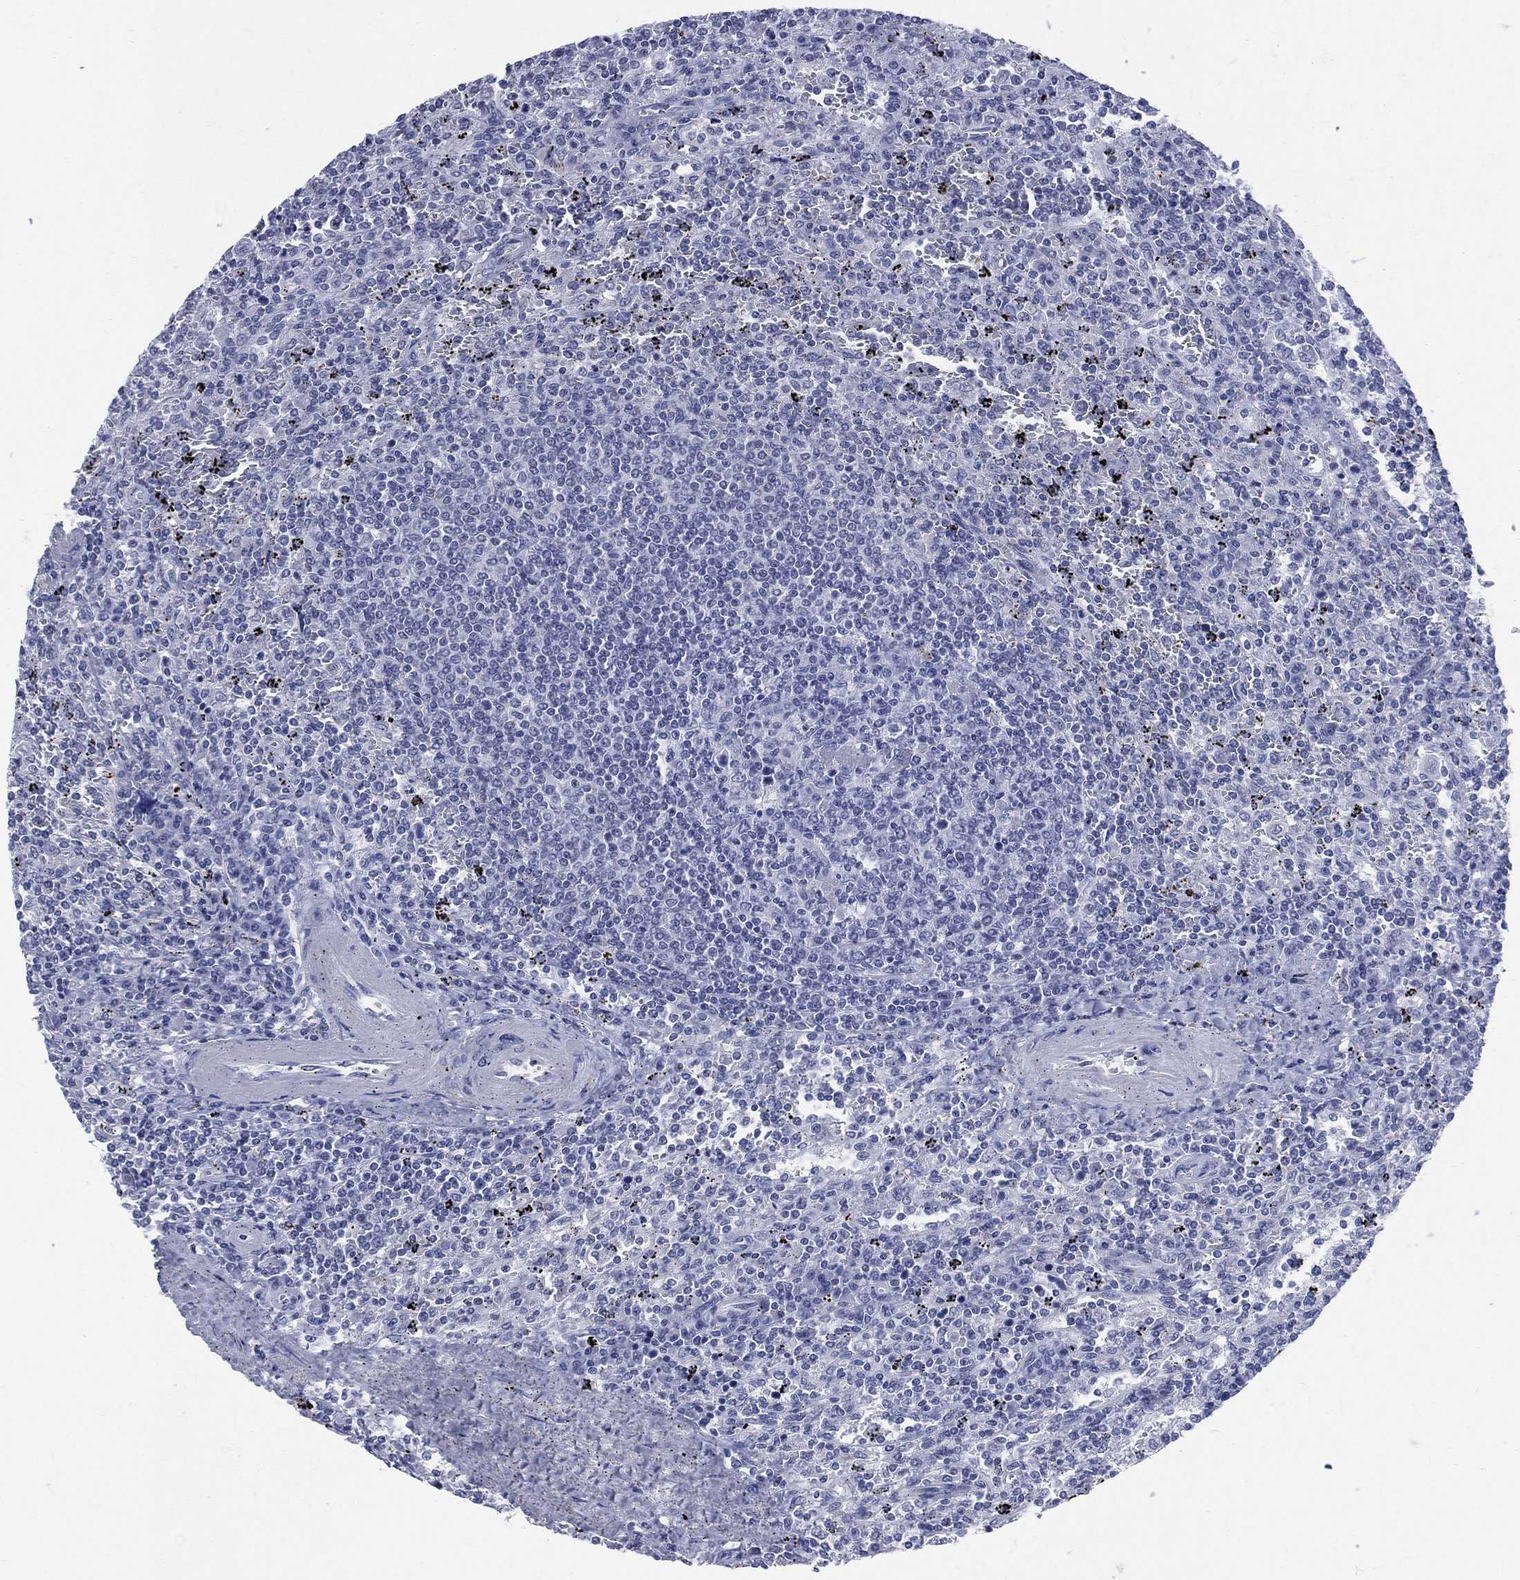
{"staining": {"intensity": "negative", "quantity": "none", "location": "none"}, "tissue": "lymphoma", "cell_type": "Tumor cells", "image_type": "cancer", "snomed": [{"axis": "morphology", "description": "Malignant lymphoma, non-Hodgkin's type, Low grade"}, {"axis": "topography", "description": "Spleen"}], "caption": "The image demonstrates no significant expression in tumor cells of lymphoma.", "gene": "MLLT10", "patient": {"sex": "male", "age": 62}}